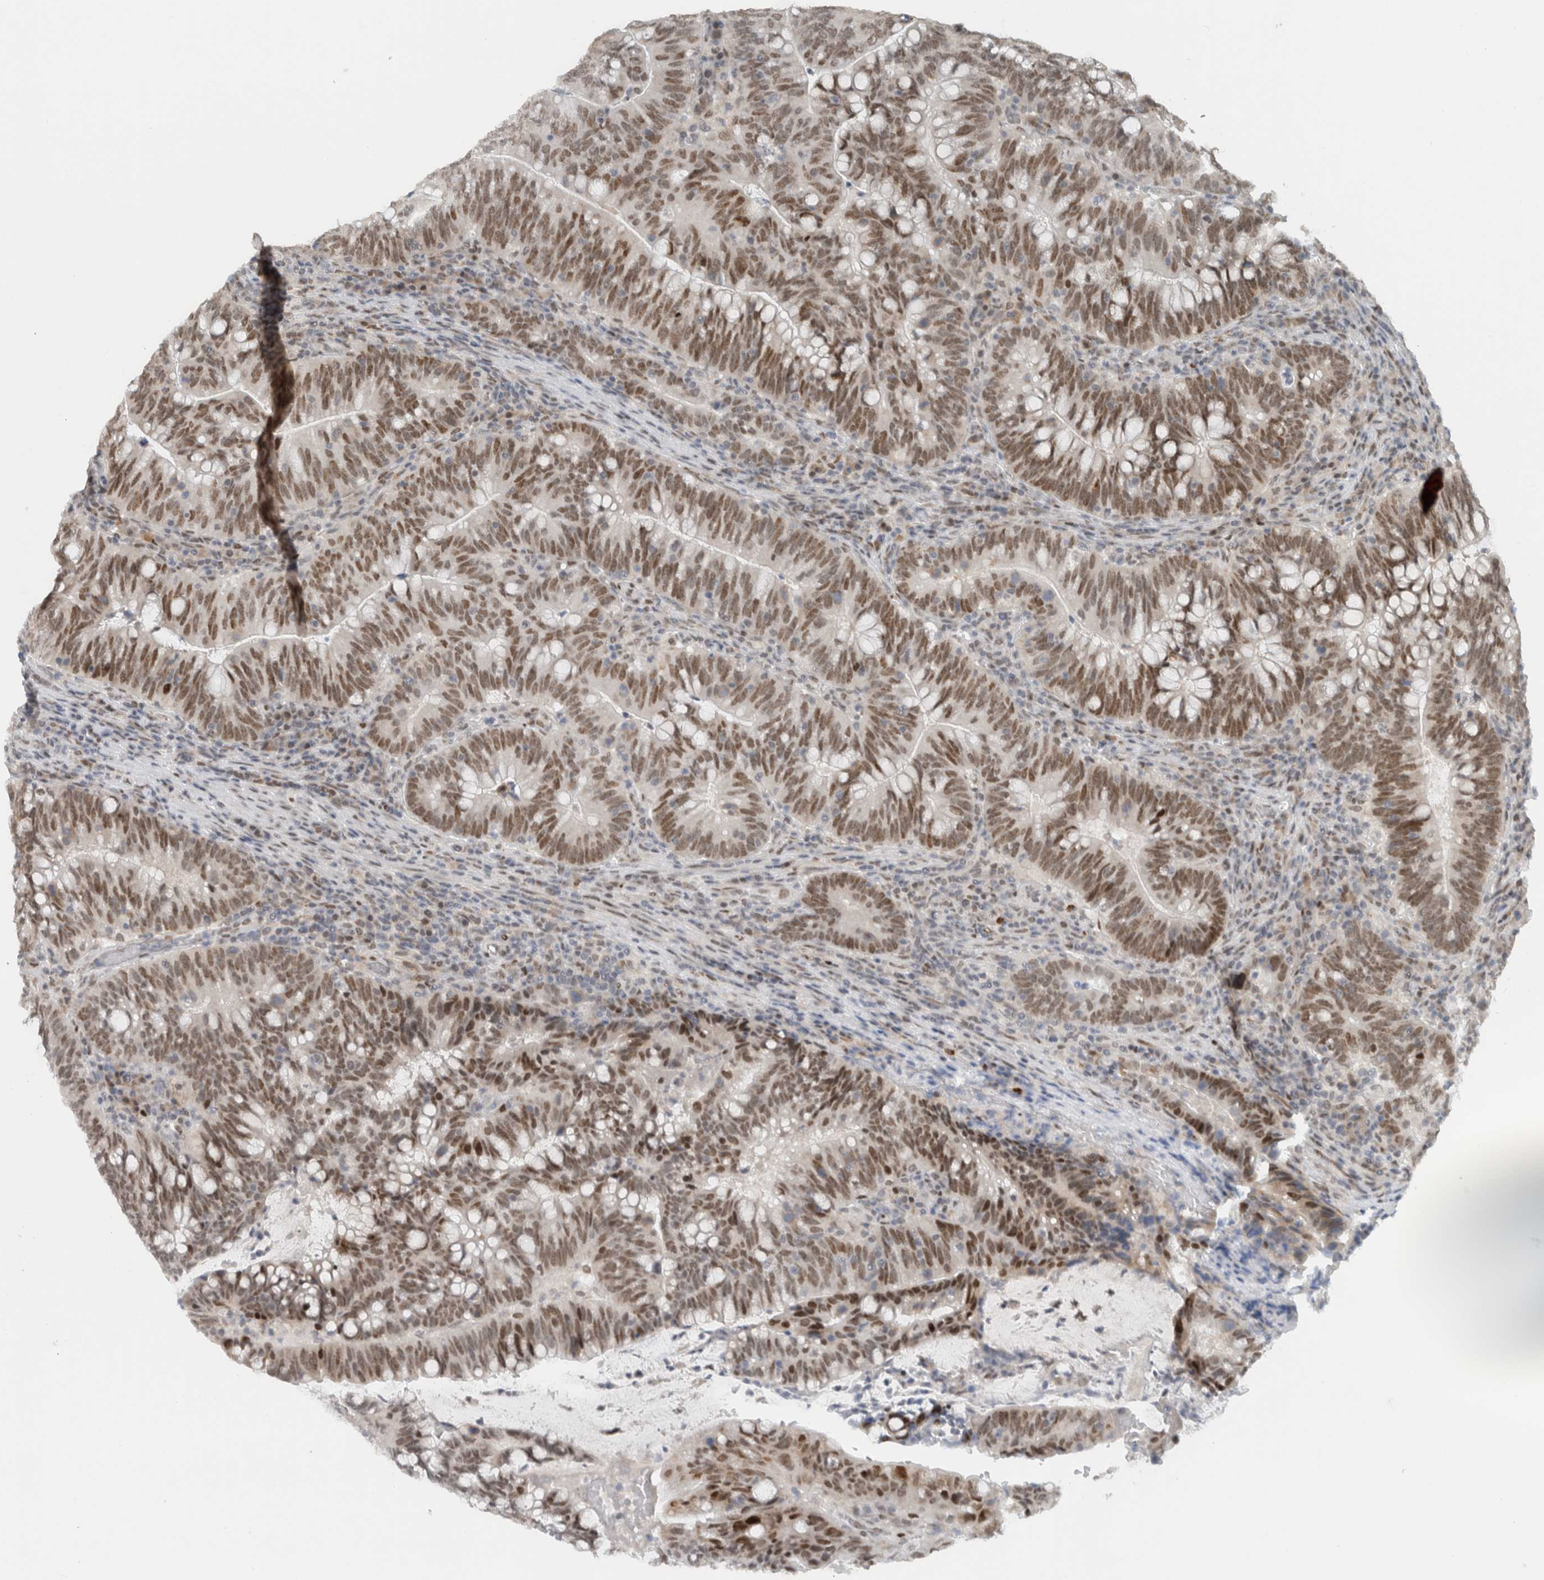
{"staining": {"intensity": "moderate", "quantity": ">75%", "location": "nuclear"}, "tissue": "colorectal cancer", "cell_type": "Tumor cells", "image_type": "cancer", "snomed": [{"axis": "morphology", "description": "Adenocarcinoma, NOS"}, {"axis": "topography", "description": "Colon"}], "caption": "Immunohistochemical staining of human adenocarcinoma (colorectal) shows moderate nuclear protein staining in approximately >75% of tumor cells. (DAB (3,3'-diaminobenzidine) IHC with brightfield microscopy, high magnification).", "gene": "HNRNPR", "patient": {"sex": "female", "age": 66}}